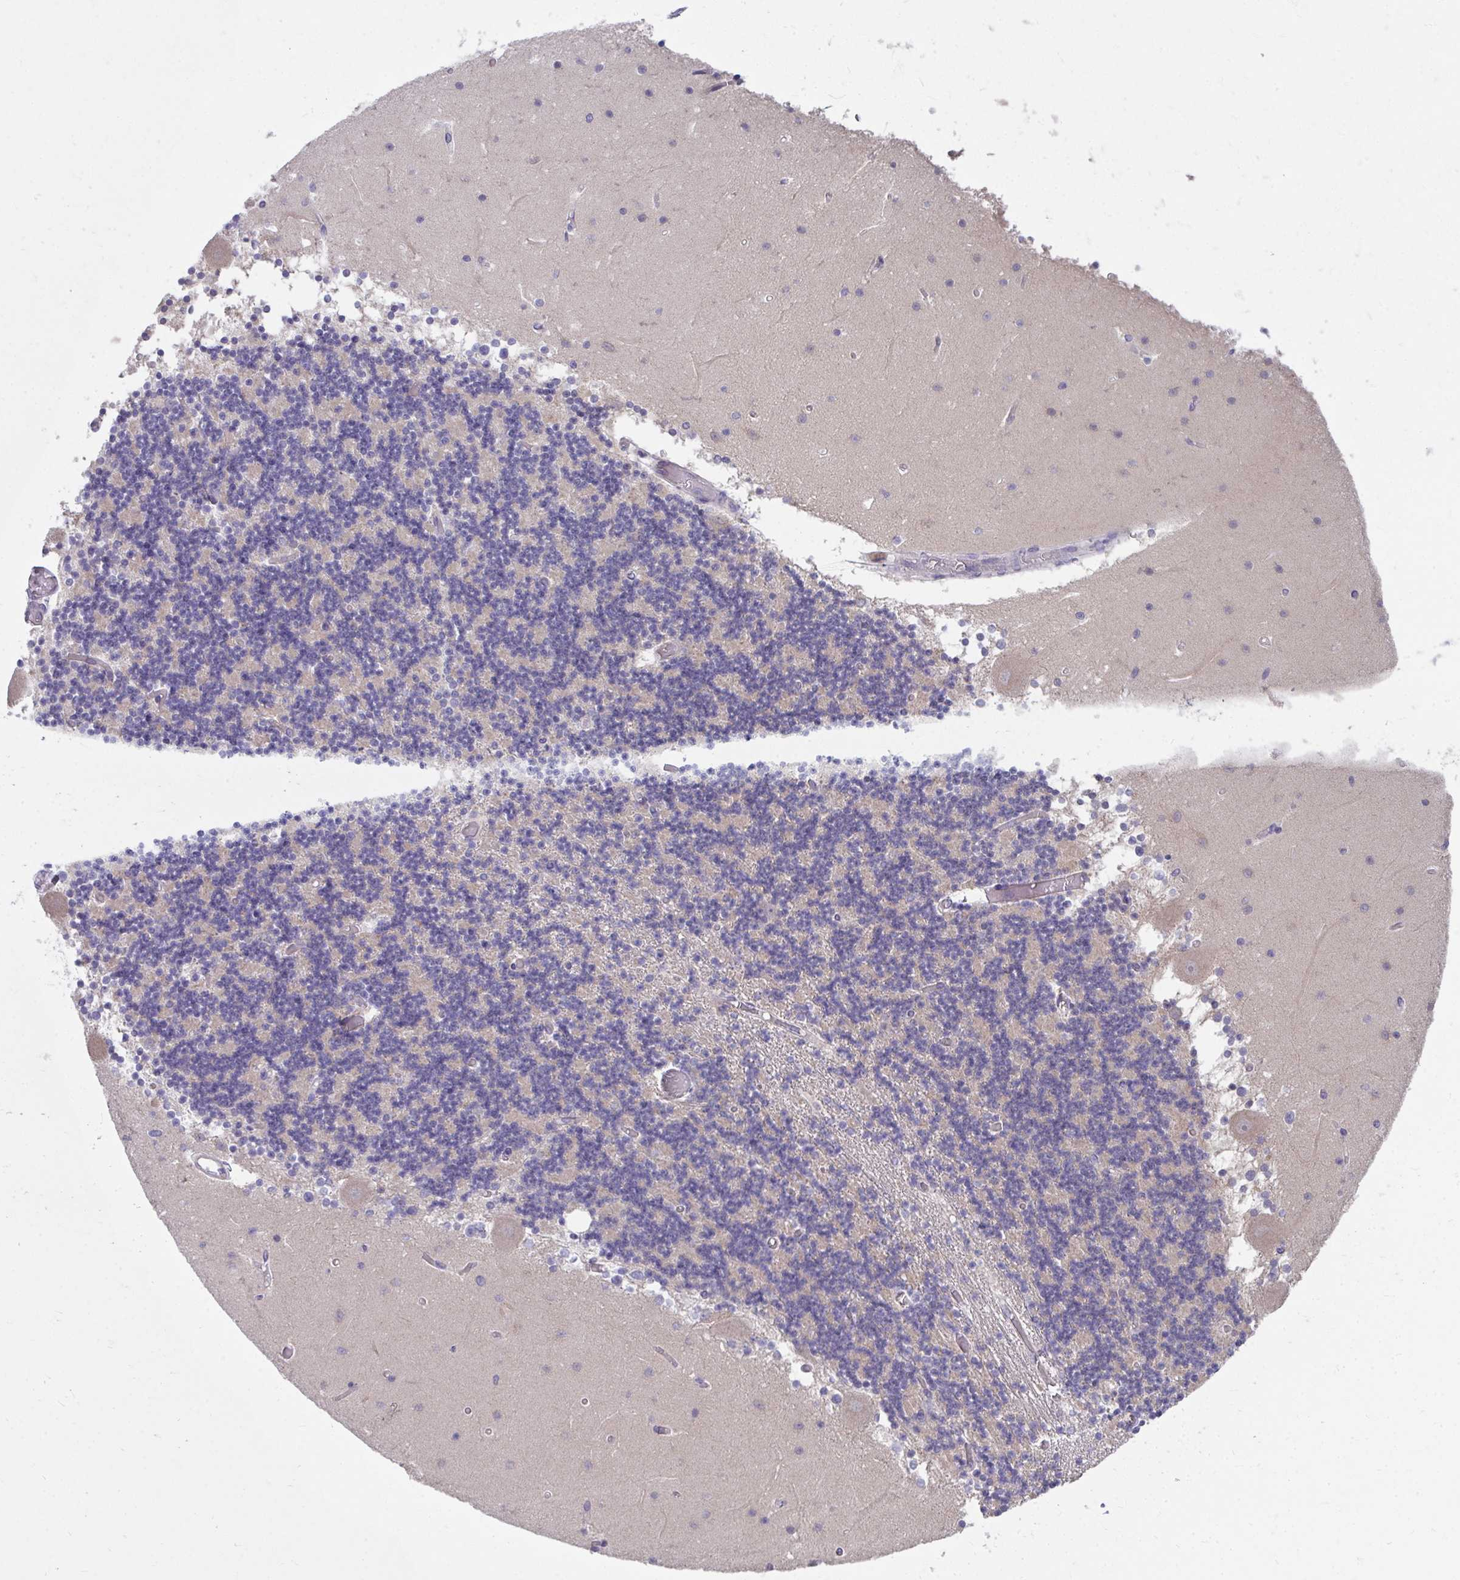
{"staining": {"intensity": "weak", "quantity": "<25%", "location": "cytoplasmic/membranous"}, "tissue": "cerebellum", "cell_type": "Cells in granular layer", "image_type": "normal", "snomed": [{"axis": "morphology", "description": "Normal tissue, NOS"}, {"axis": "topography", "description": "Cerebellum"}], "caption": "IHC of unremarkable human cerebellum displays no staining in cells in granular layer. (IHC, brightfield microscopy, high magnification).", "gene": "MROH8", "patient": {"sex": "female", "age": 28}}